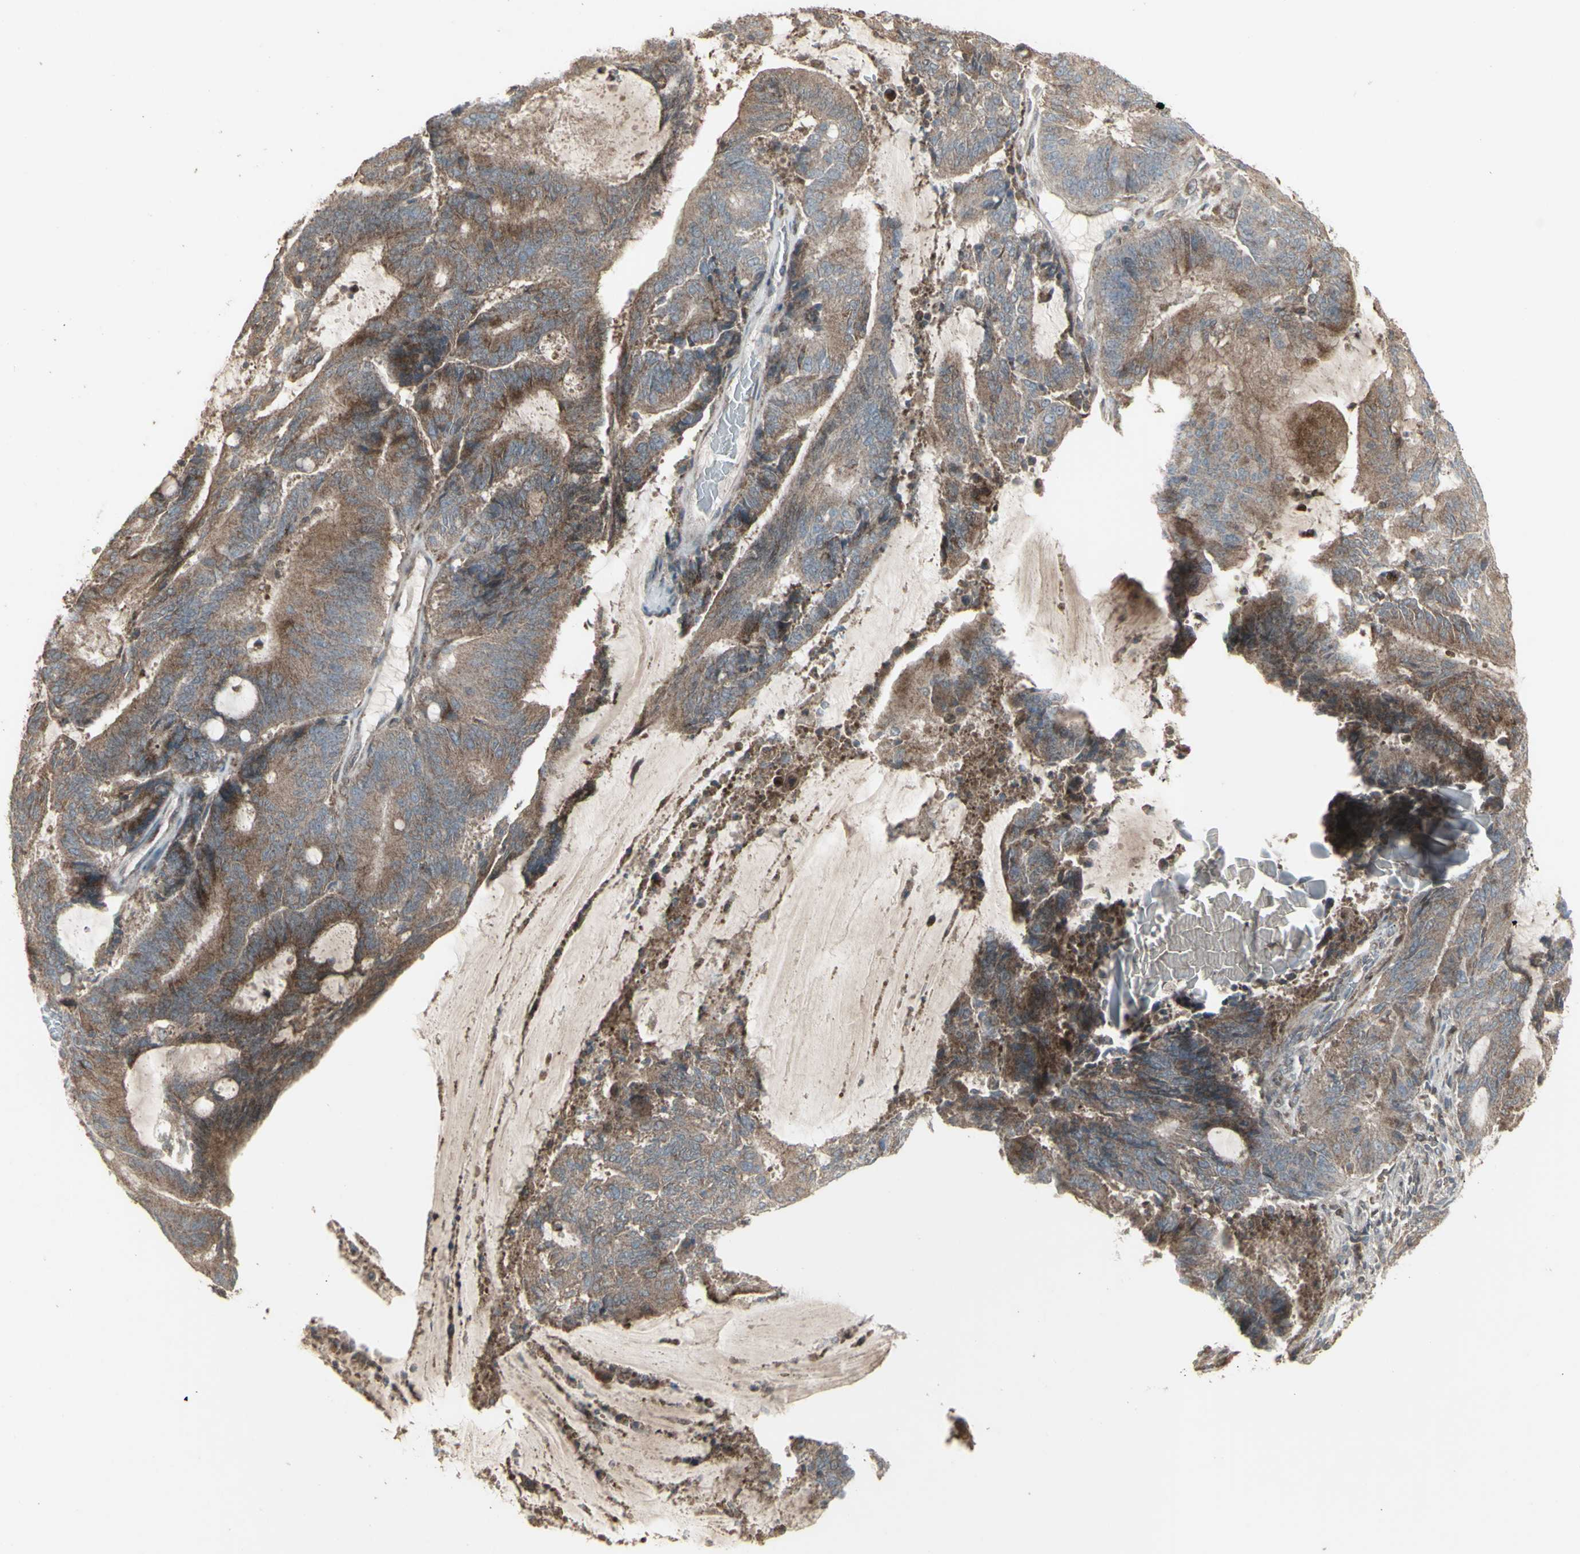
{"staining": {"intensity": "moderate", "quantity": ">75%", "location": "cytoplasmic/membranous"}, "tissue": "liver cancer", "cell_type": "Tumor cells", "image_type": "cancer", "snomed": [{"axis": "morphology", "description": "Cholangiocarcinoma"}, {"axis": "topography", "description": "Liver"}], "caption": "Immunohistochemical staining of human liver cancer displays medium levels of moderate cytoplasmic/membranous protein positivity in approximately >75% of tumor cells.", "gene": "RNASEL", "patient": {"sex": "female", "age": 73}}